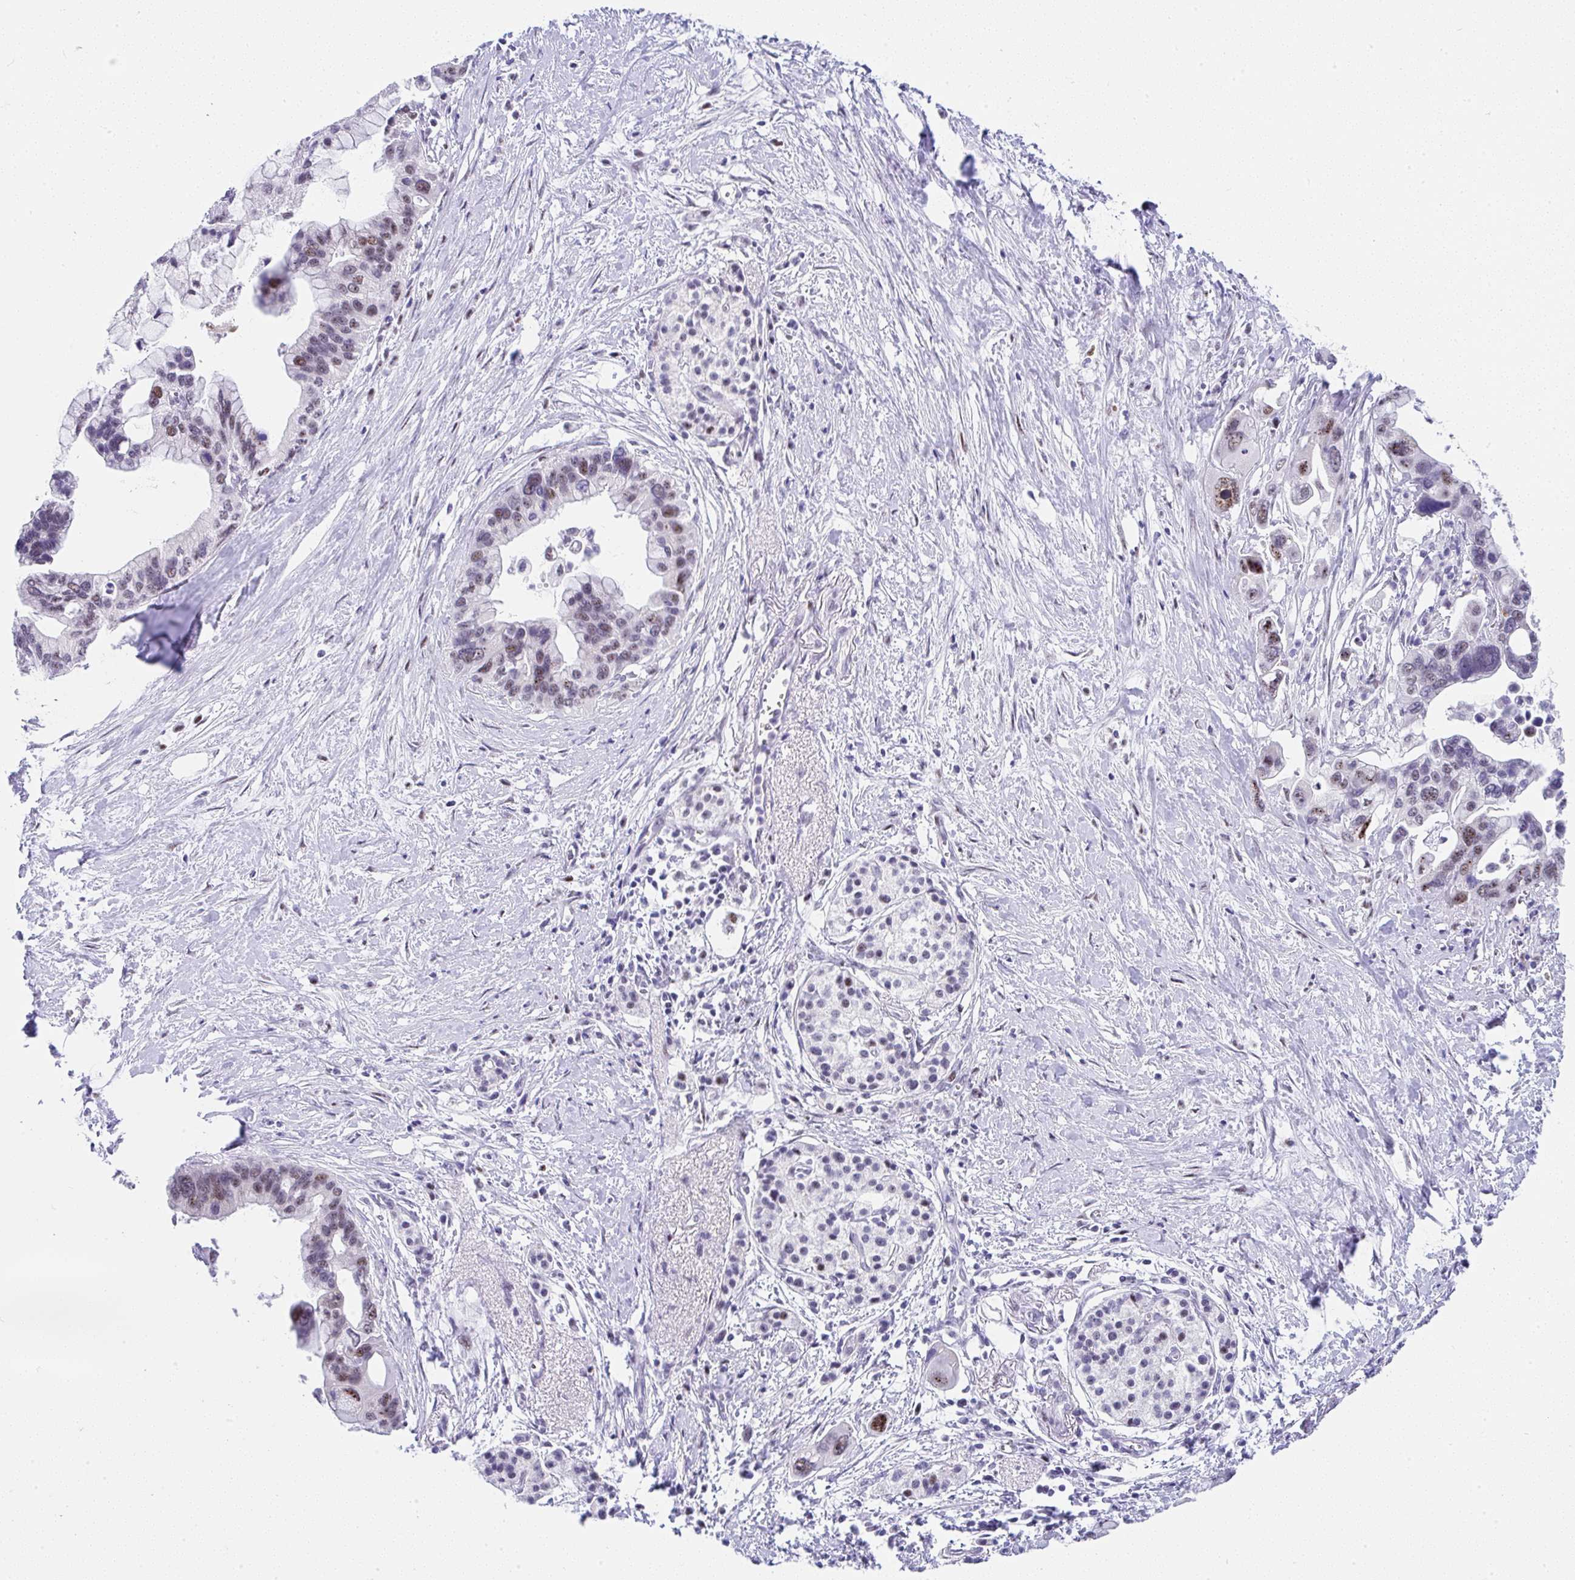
{"staining": {"intensity": "moderate", "quantity": ">75%", "location": "nuclear"}, "tissue": "pancreatic cancer", "cell_type": "Tumor cells", "image_type": "cancer", "snomed": [{"axis": "morphology", "description": "Adenocarcinoma, NOS"}, {"axis": "topography", "description": "Pancreas"}], "caption": "Adenocarcinoma (pancreatic) stained for a protein (brown) shows moderate nuclear positive positivity in about >75% of tumor cells.", "gene": "NR1D2", "patient": {"sex": "female", "age": 83}}